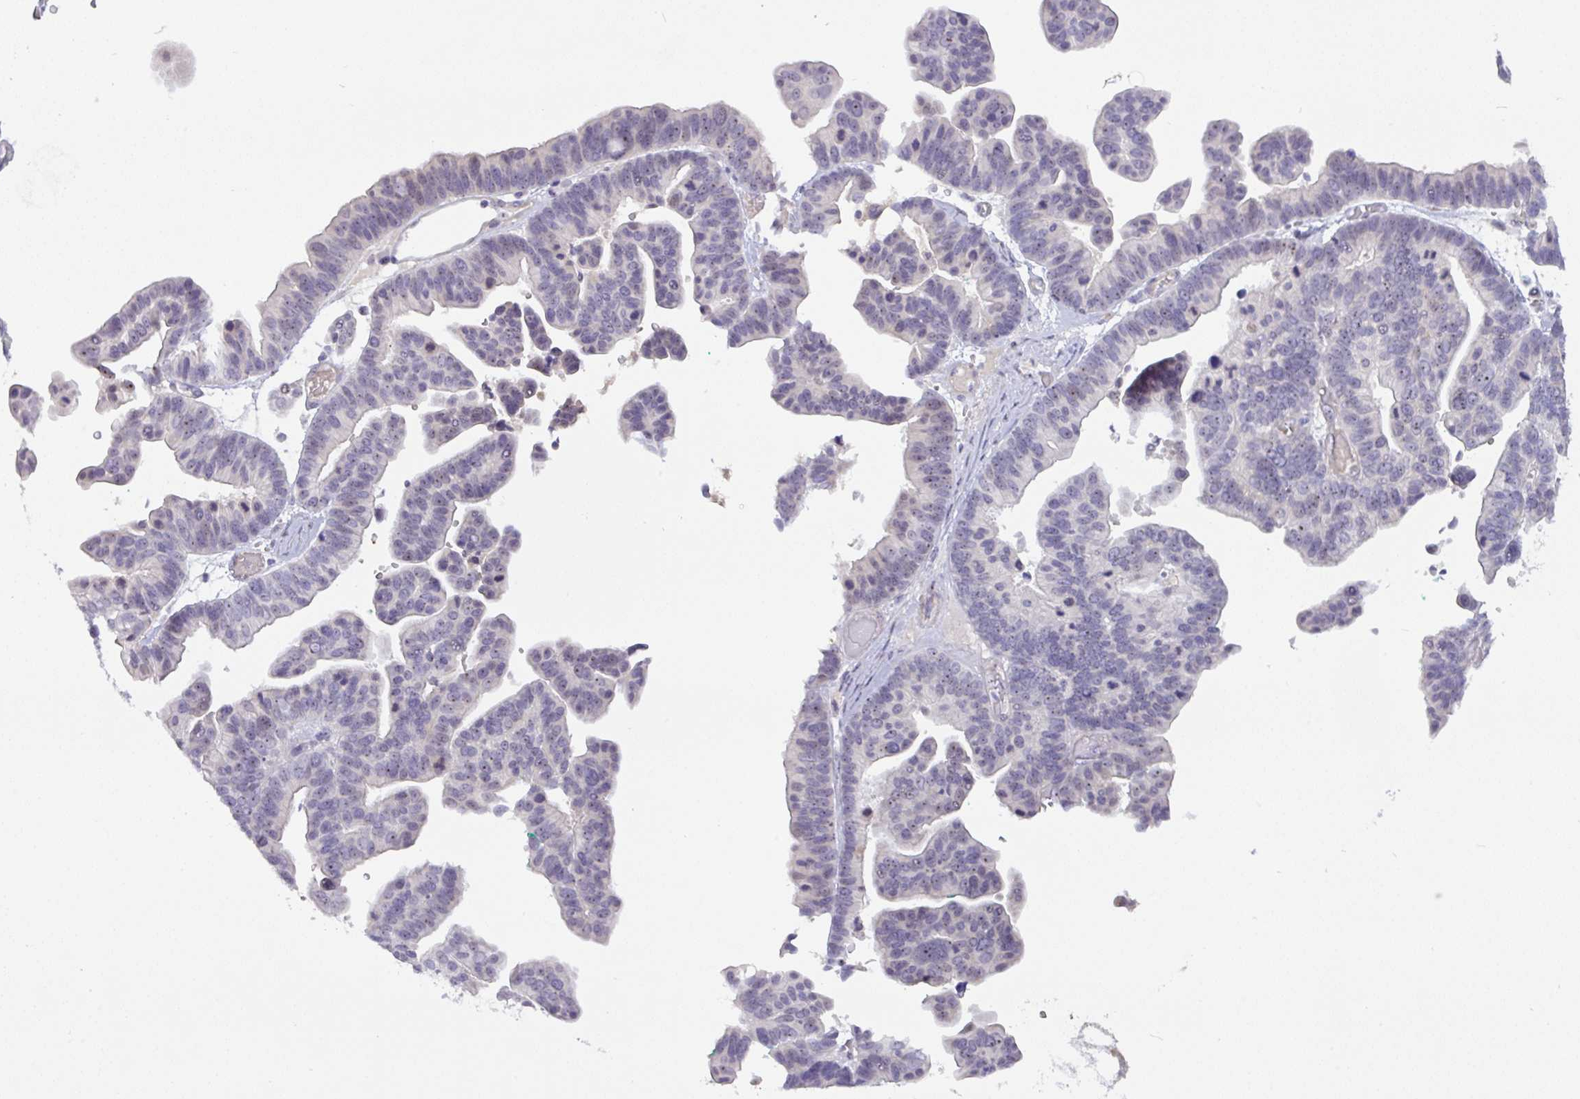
{"staining": {"intensity": "moderate", "quantity": "25%-75%", "location": "nuclear"}, "tissue": "ovarian cancer", "cell_type": "Tumor cells", "image_type": "cancer", "snomed": [{"axis": "morphology", "description": "Cystadenocarcinoma, serous, NOS"}, {"axis": "topography", "description": "Ovary"}], "caption": "Brown immunohistochemical staining in human ovarian serous cystadenocarcinoma displays moderate nuclear positivity in about 25%-75% of tumor cells.", "gene": "MXRA8", "patient": {"sex": "female", "age": 56}}